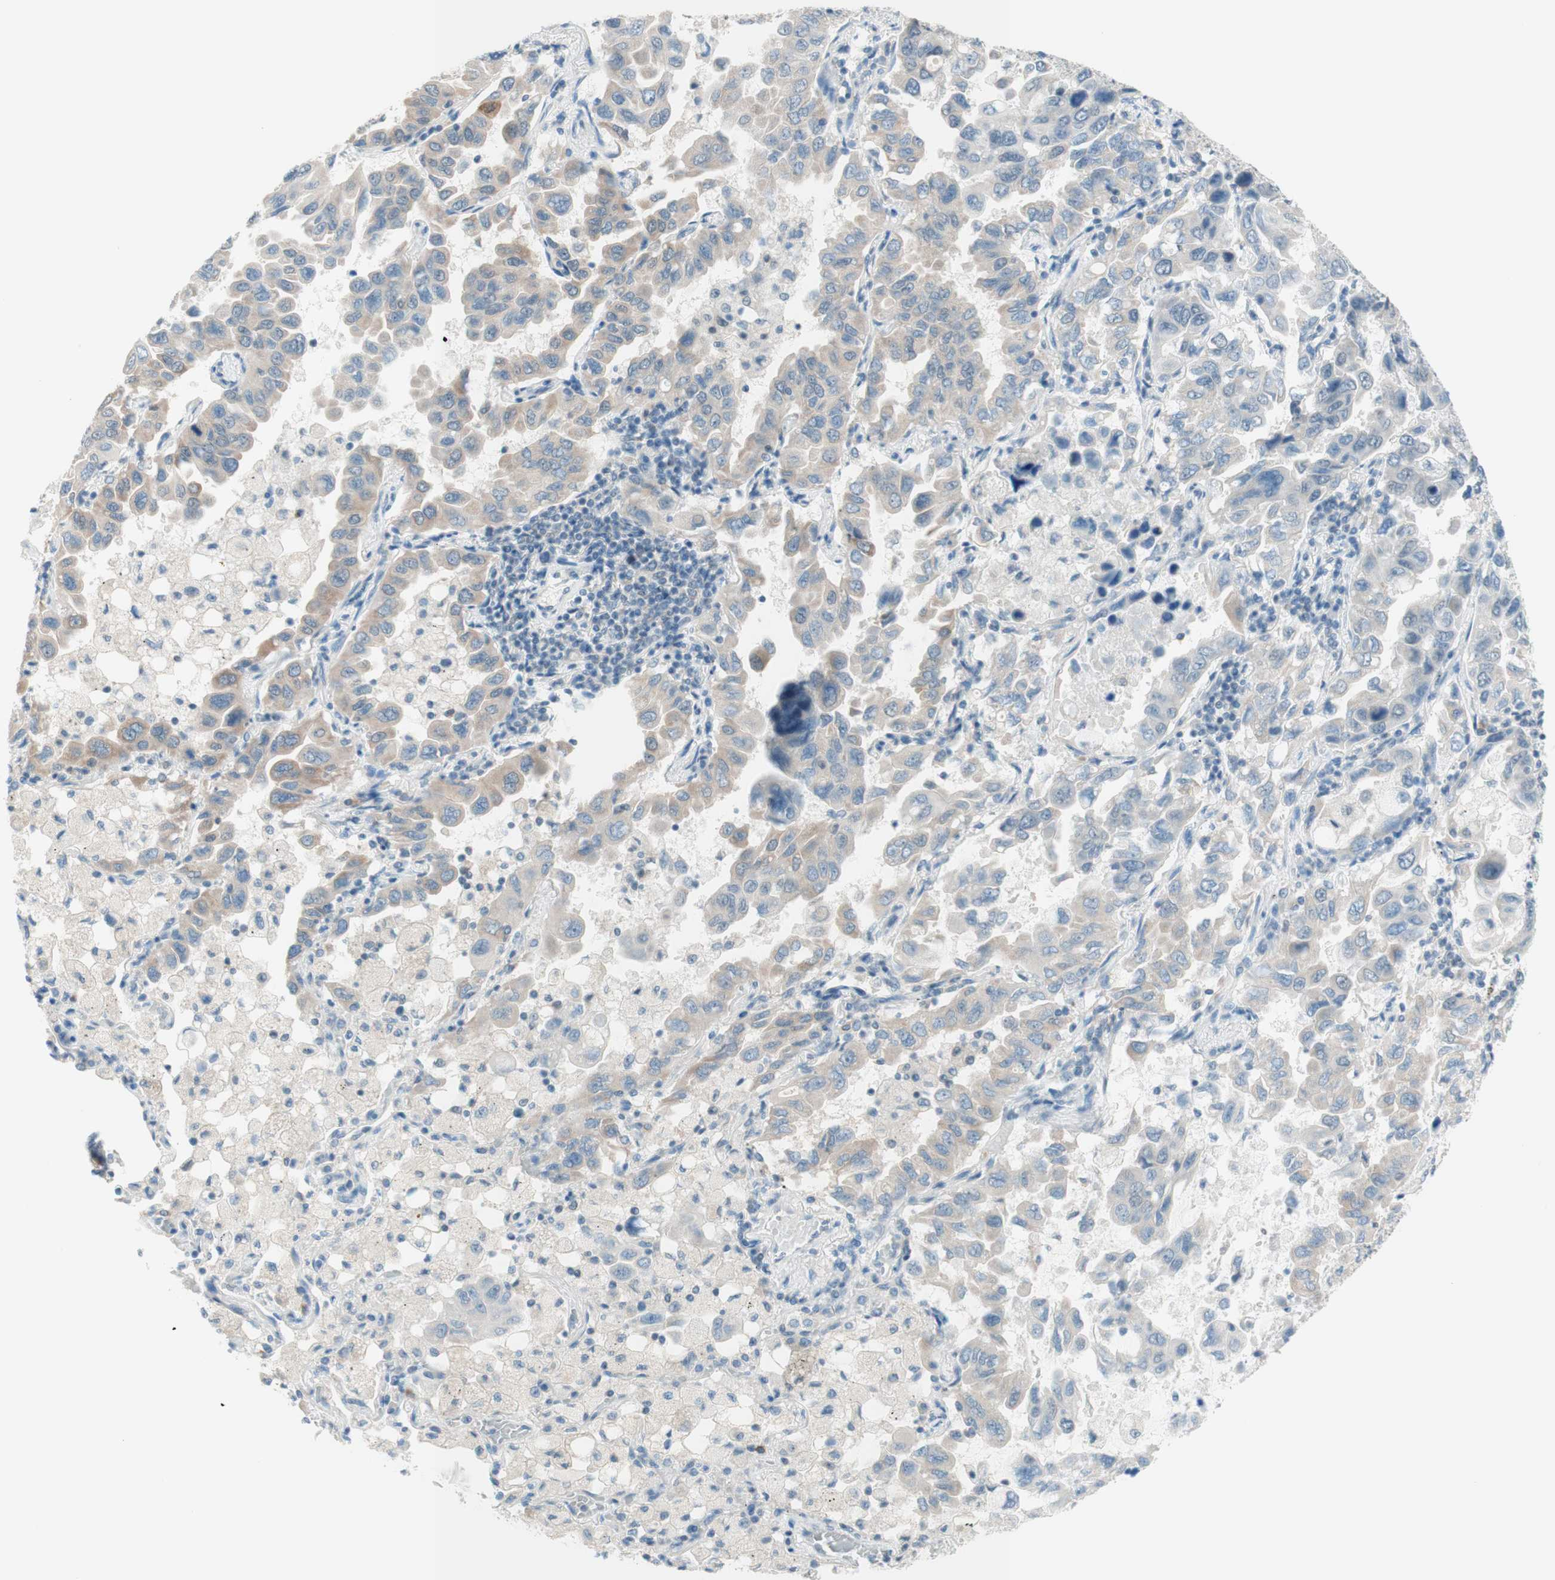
{"staining": {"intensity": "weak", "quantity": "25%-75%", "location": "cytoplasmic/membranous"}, "tissue": "lung cancer", "cell_type": "Tumor cells", "image_type": "cancer", "snomed": [{"axis": "morphology", "description": "Adenocarcinoma, NOS"}, {"axis": "topography", "description": "Lung"}], "caption": "High-power microscopy captured an immunohistochemistry image of lung cancer (adenocarcinoma), revealing weak cytoplasmic/membranous staining in approximately 25%-75% of tumor cells.", "gene": "JPH1", "patient": {"sex": "male", "age": 64}}